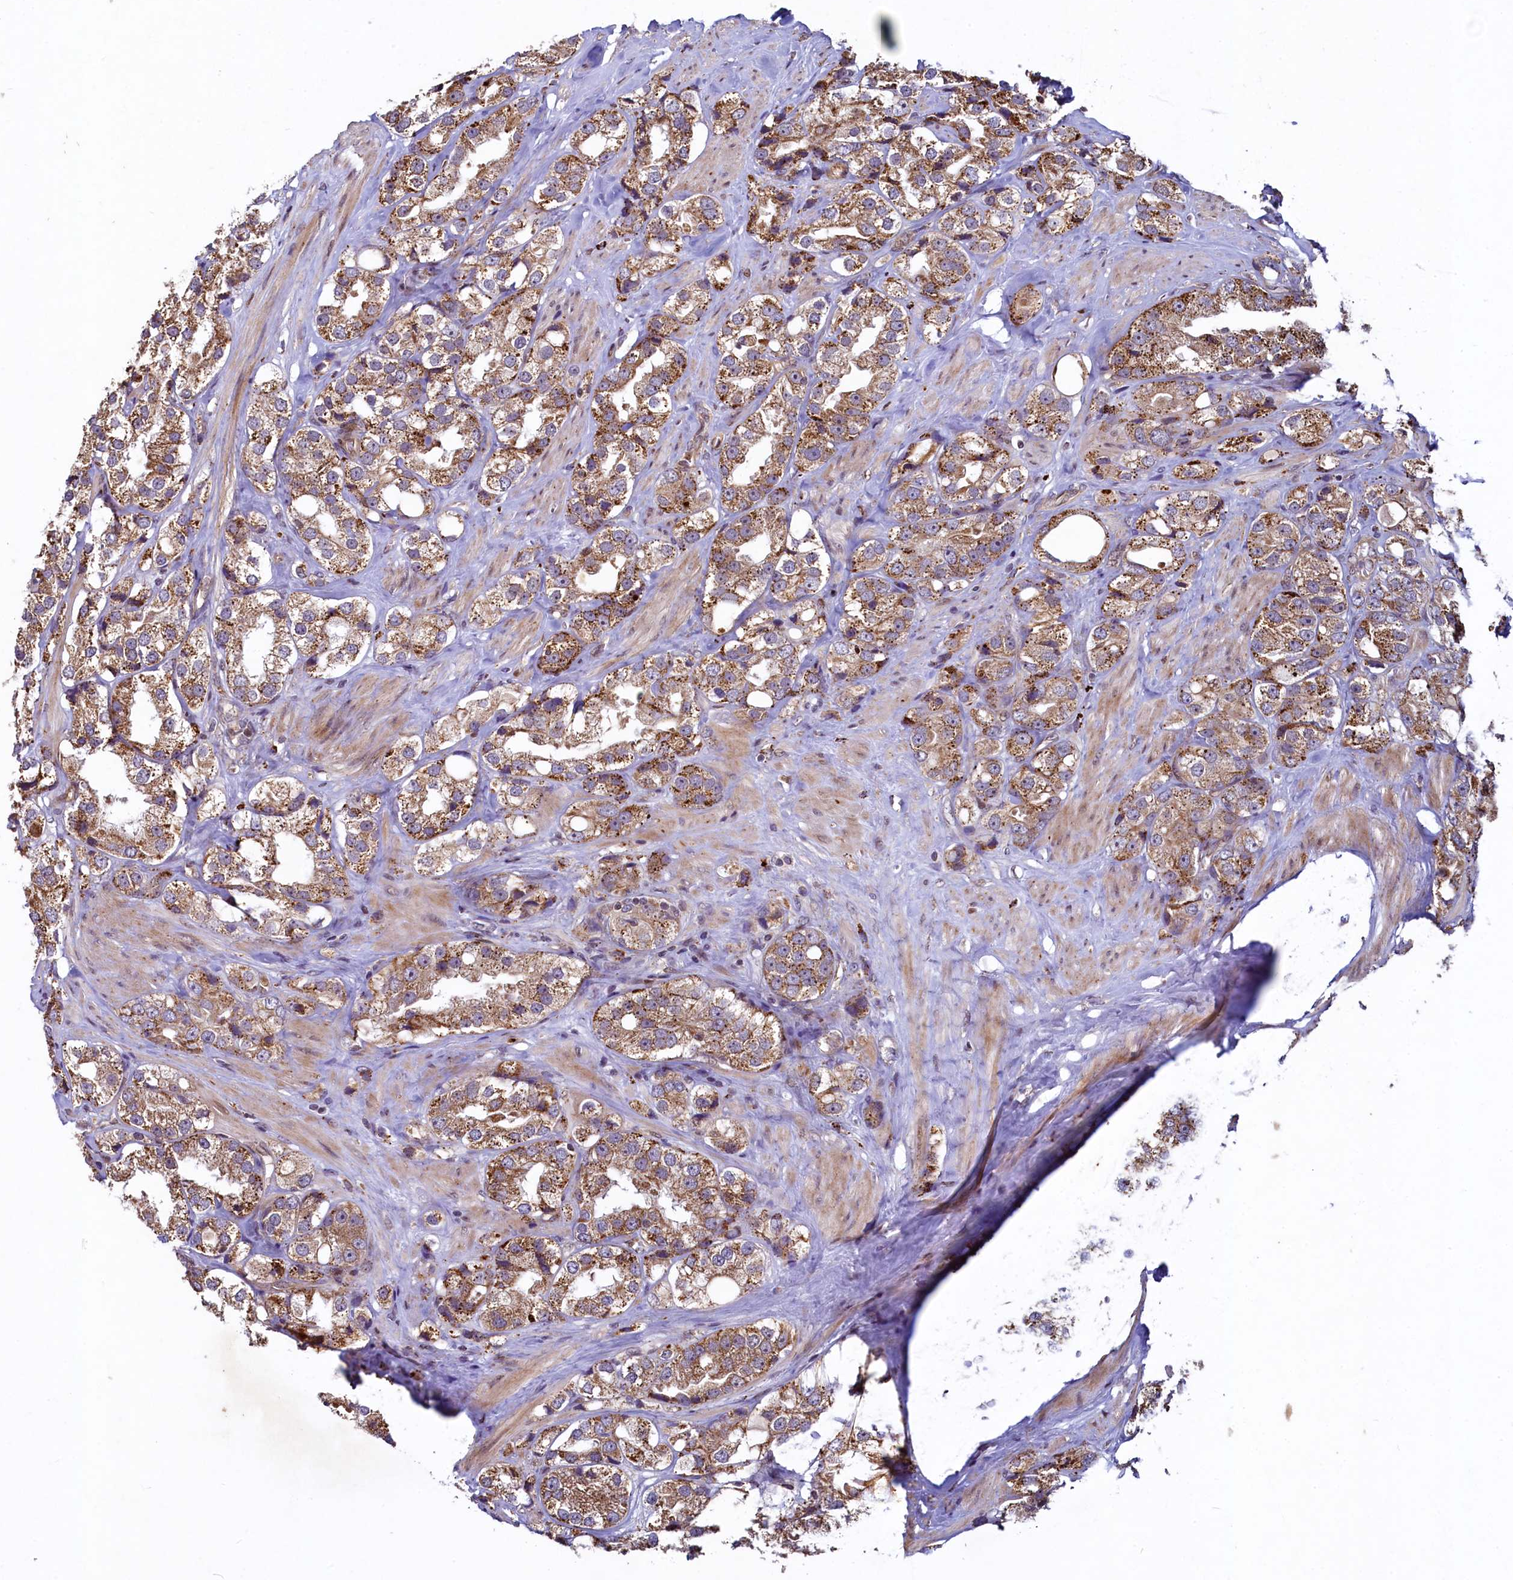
{"staining": {"intensity": "moderate", "quantity": ">75%", "location": "cytoplasmic/membranous"}, "tissue": "prostate cancer", "cell_type": "Tumor cells", "image_type": "cancer", "snomed": [{"axis": "morphology", "description": "Adenocarcinoma, NOS"}, {"axis": "topography", "description": "Prostate"}], "caption": "Immunohistochemistry (IHC) photomicrograph of neoplastic tissue: human prostate adenocarcinoma stained using IHC displays medium levels of moderate protein expression localized specifically in the cytoplasmic/membranous of tumor cells, appearing as a cytoplasmic/membranous brown color.", "gene": "ZNF577", "patient": {"sex": "male", "age": 79}}